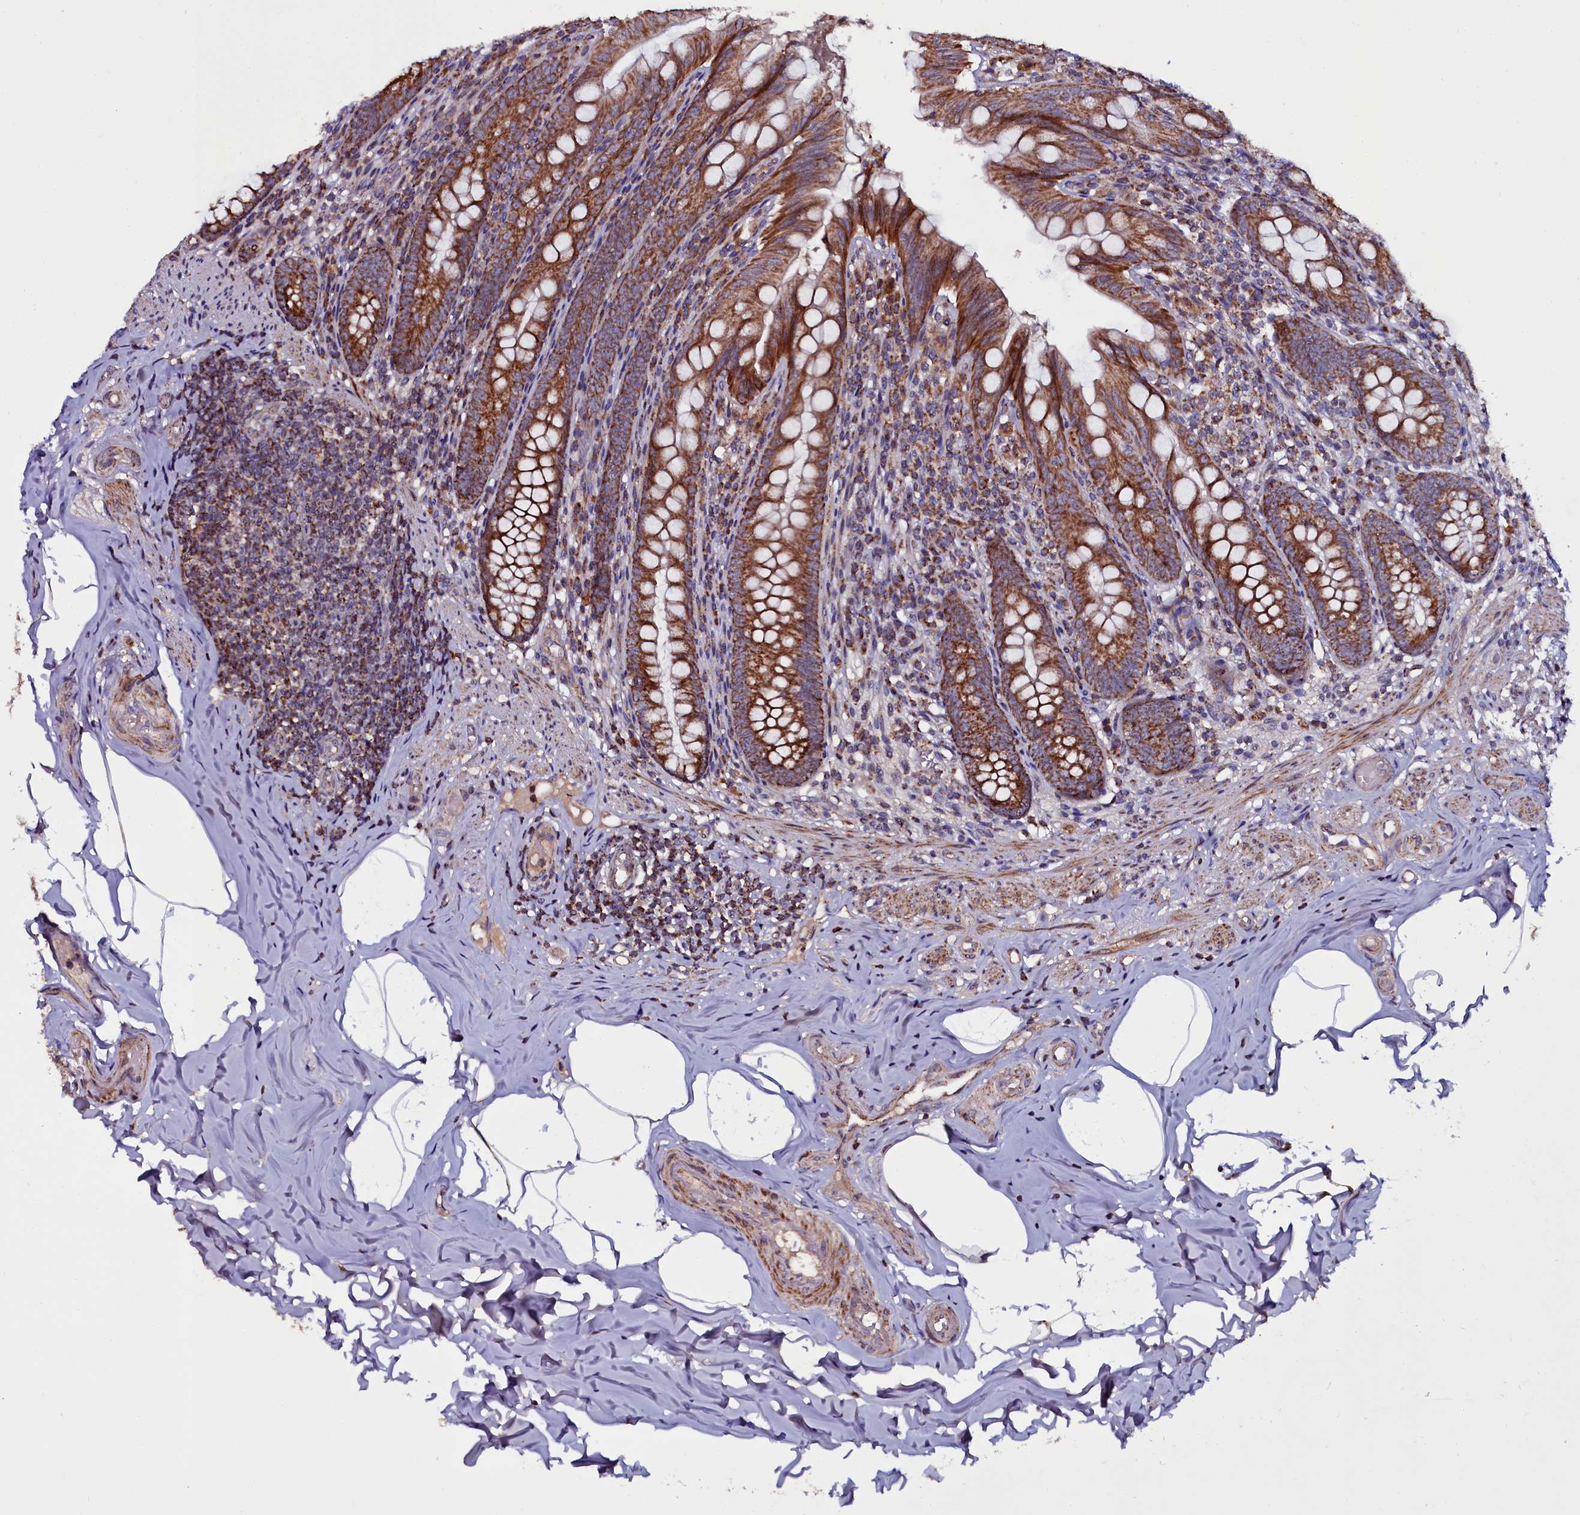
{"staining": {"intensity": "strong", "quantity": ">75%", "location": "cytoplasmic/membranous"}, "tissue": "appendix", "cell_type": "Glandular cells", "image_type": "normal", "snomed": [{"axis": "morphology", "description": "Normal tissue, NOS"}, {"axis": "topography", "description": "Appendix"}], "caption": "High-power microscopy captured an immunohistochemistry (IHC) photomicrograph of normal appendix, revealing strong cytoplasmic/membranous staining in about >75% of glandular cells. The staining is performed using DAB (3,3'-diaminobenzidine) brown chromogen to label protein expression. The nuclei are counter-stained blue using hematoxylin.", "gene": "NAA80", "patient": {"sex": "male", "age": 55}}